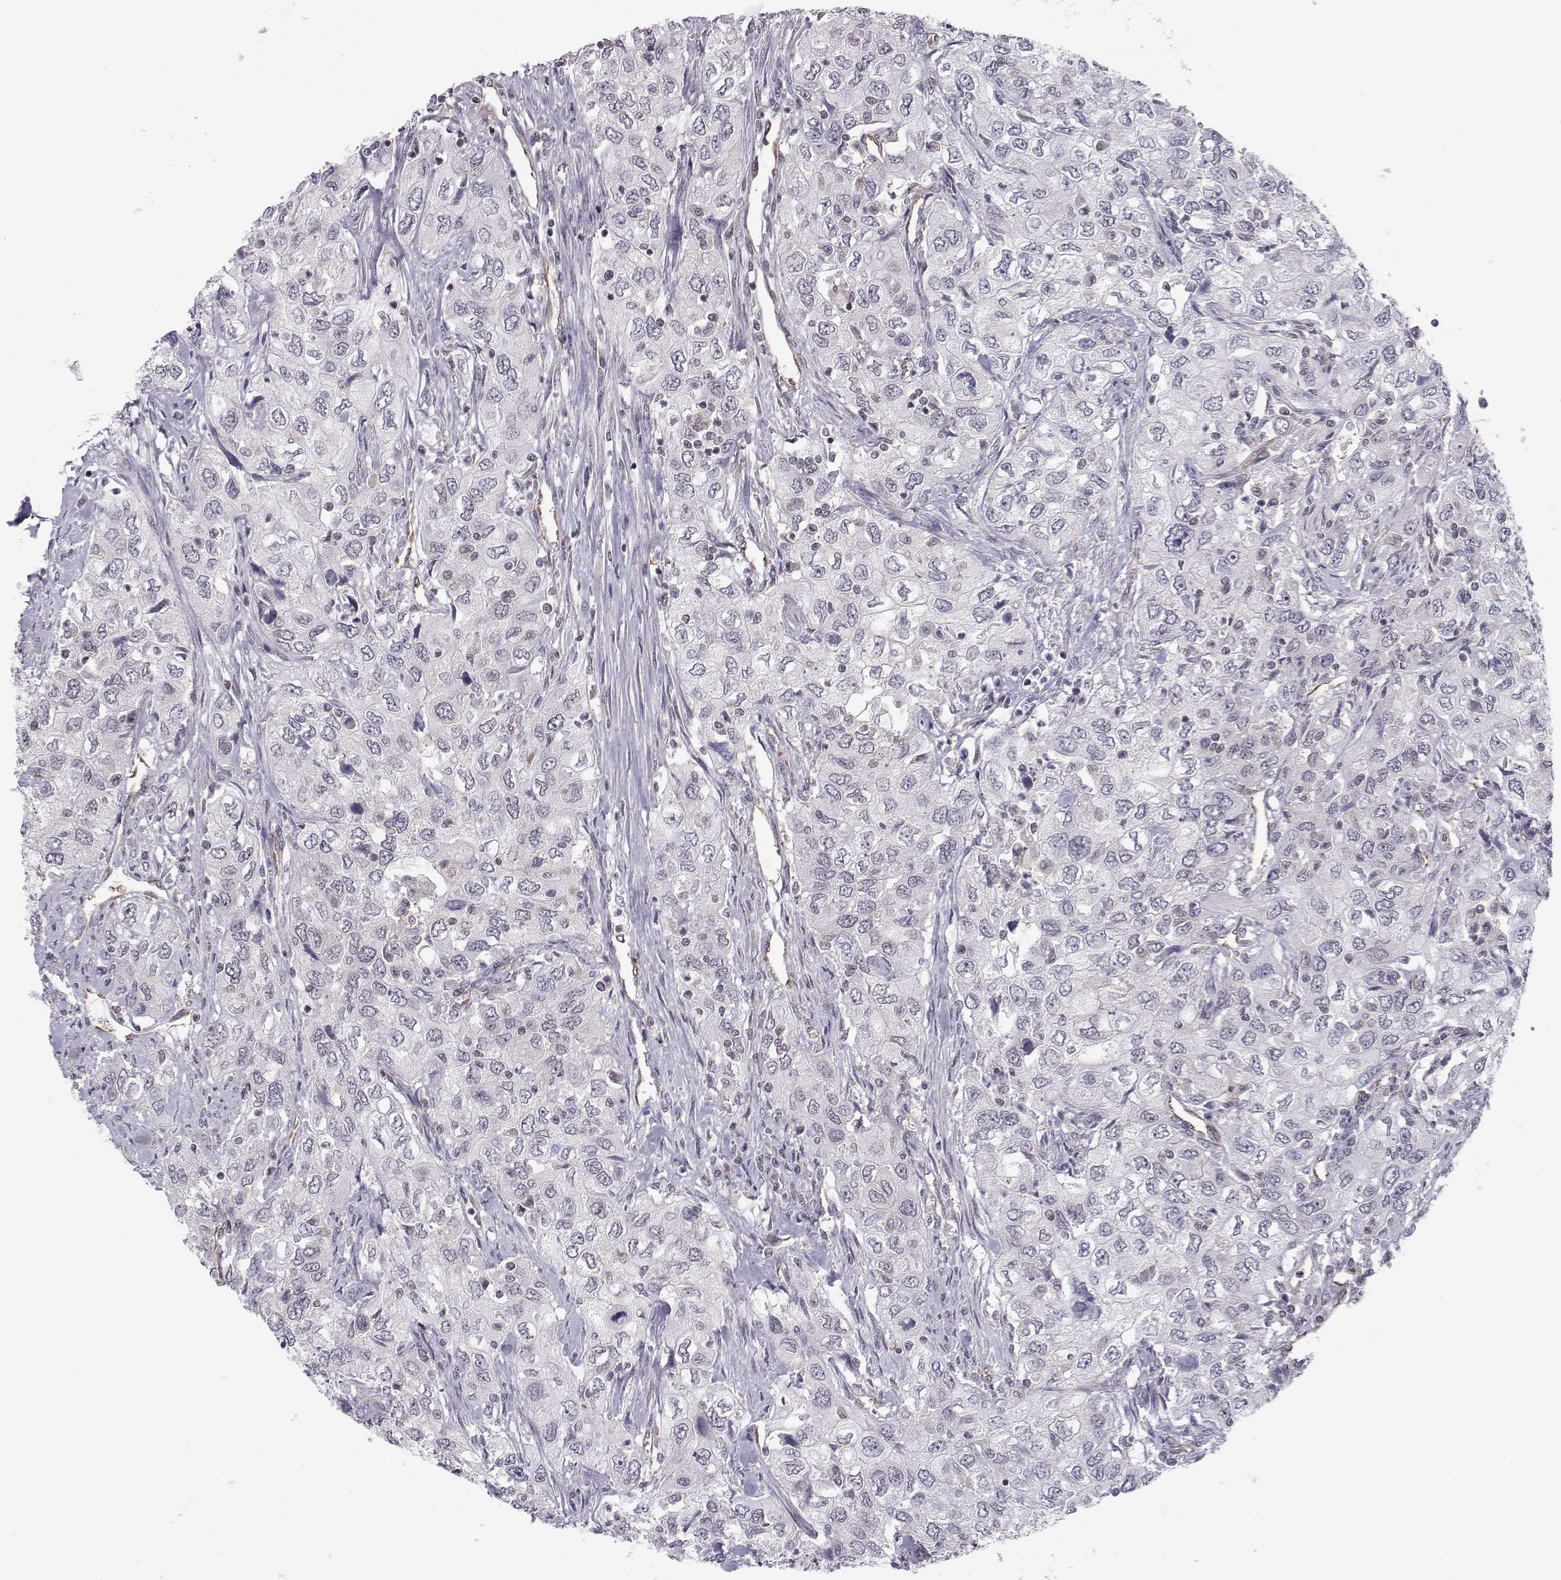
{"staining": {"intensity": "negative", "quantity": "none", "location": "none"}, "tissue": "urothelial cancer", "cell_type": "Tumor cells", "image_type": "cancer", "snomed": [{"axis": "morphology", "description": "Urothelial carcinoma, High grade"}, {"axis": "topography", "description": "Urinary bladder"}], "caption": "There is no significant positivity in tumor cells of urothelial cancer. (Stains: DAB immunohistochemistry with hematoxylin counter stain, Microscopy: brightfield microscopy at high magnification).", "gene": "KIF13B", "patient": {"sex": "male", "age": 76}}